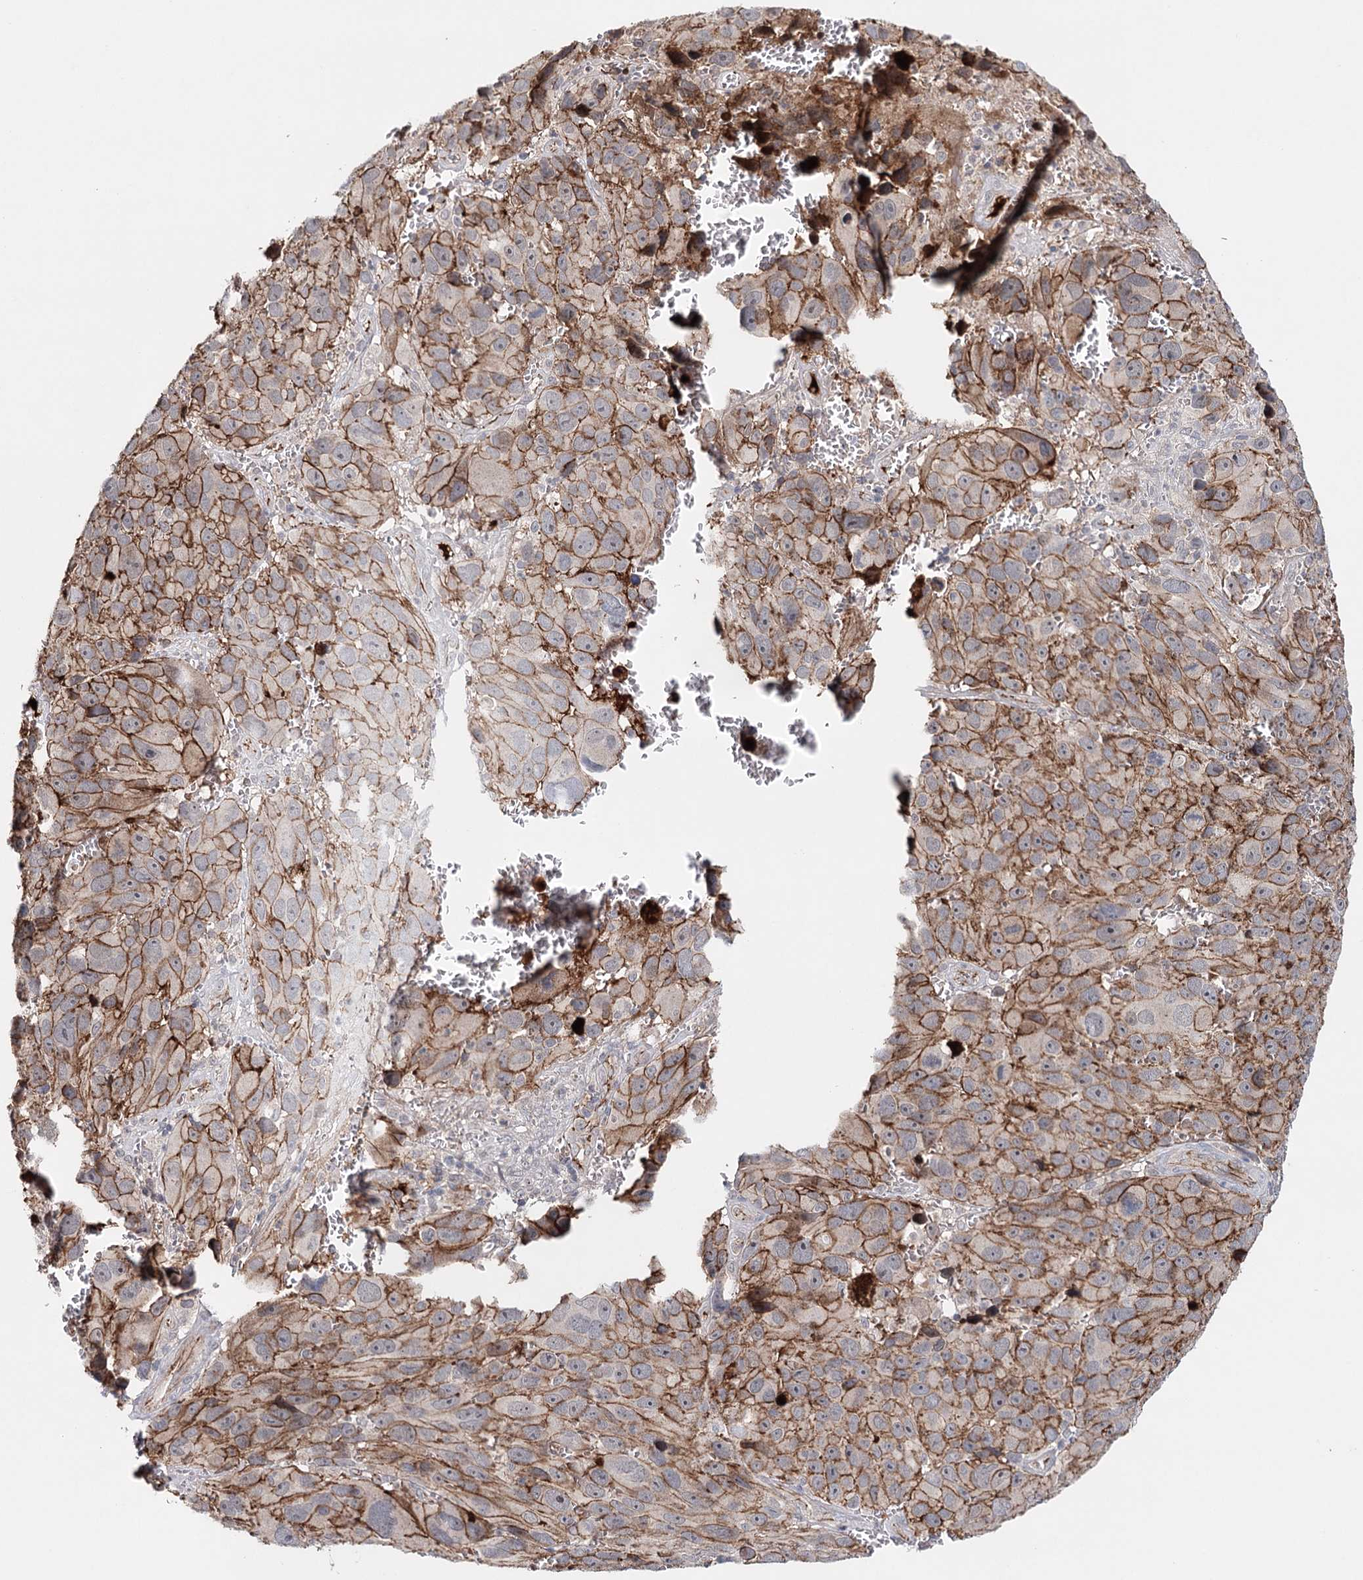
{"staining": {"intensity": "moderate", "quantity": ">75%", "location": "cytoplasmic/membranous"}, "tissue": "melanoma", "cell_type": "Tumor cells", "image_type": "cancer", "snomed": [{"axis": "morphology", "description": "Malignant melanoma, NOS"}, {"axis": "topography", "description": "Skin"}], "caption": "An image of malignant melanoma stained for a protein reveals moderate cytoplasmic/membranous brown staining in tumor cells.", "gene": "PKP4", "patient": {"sex": "male", "age": 84}}